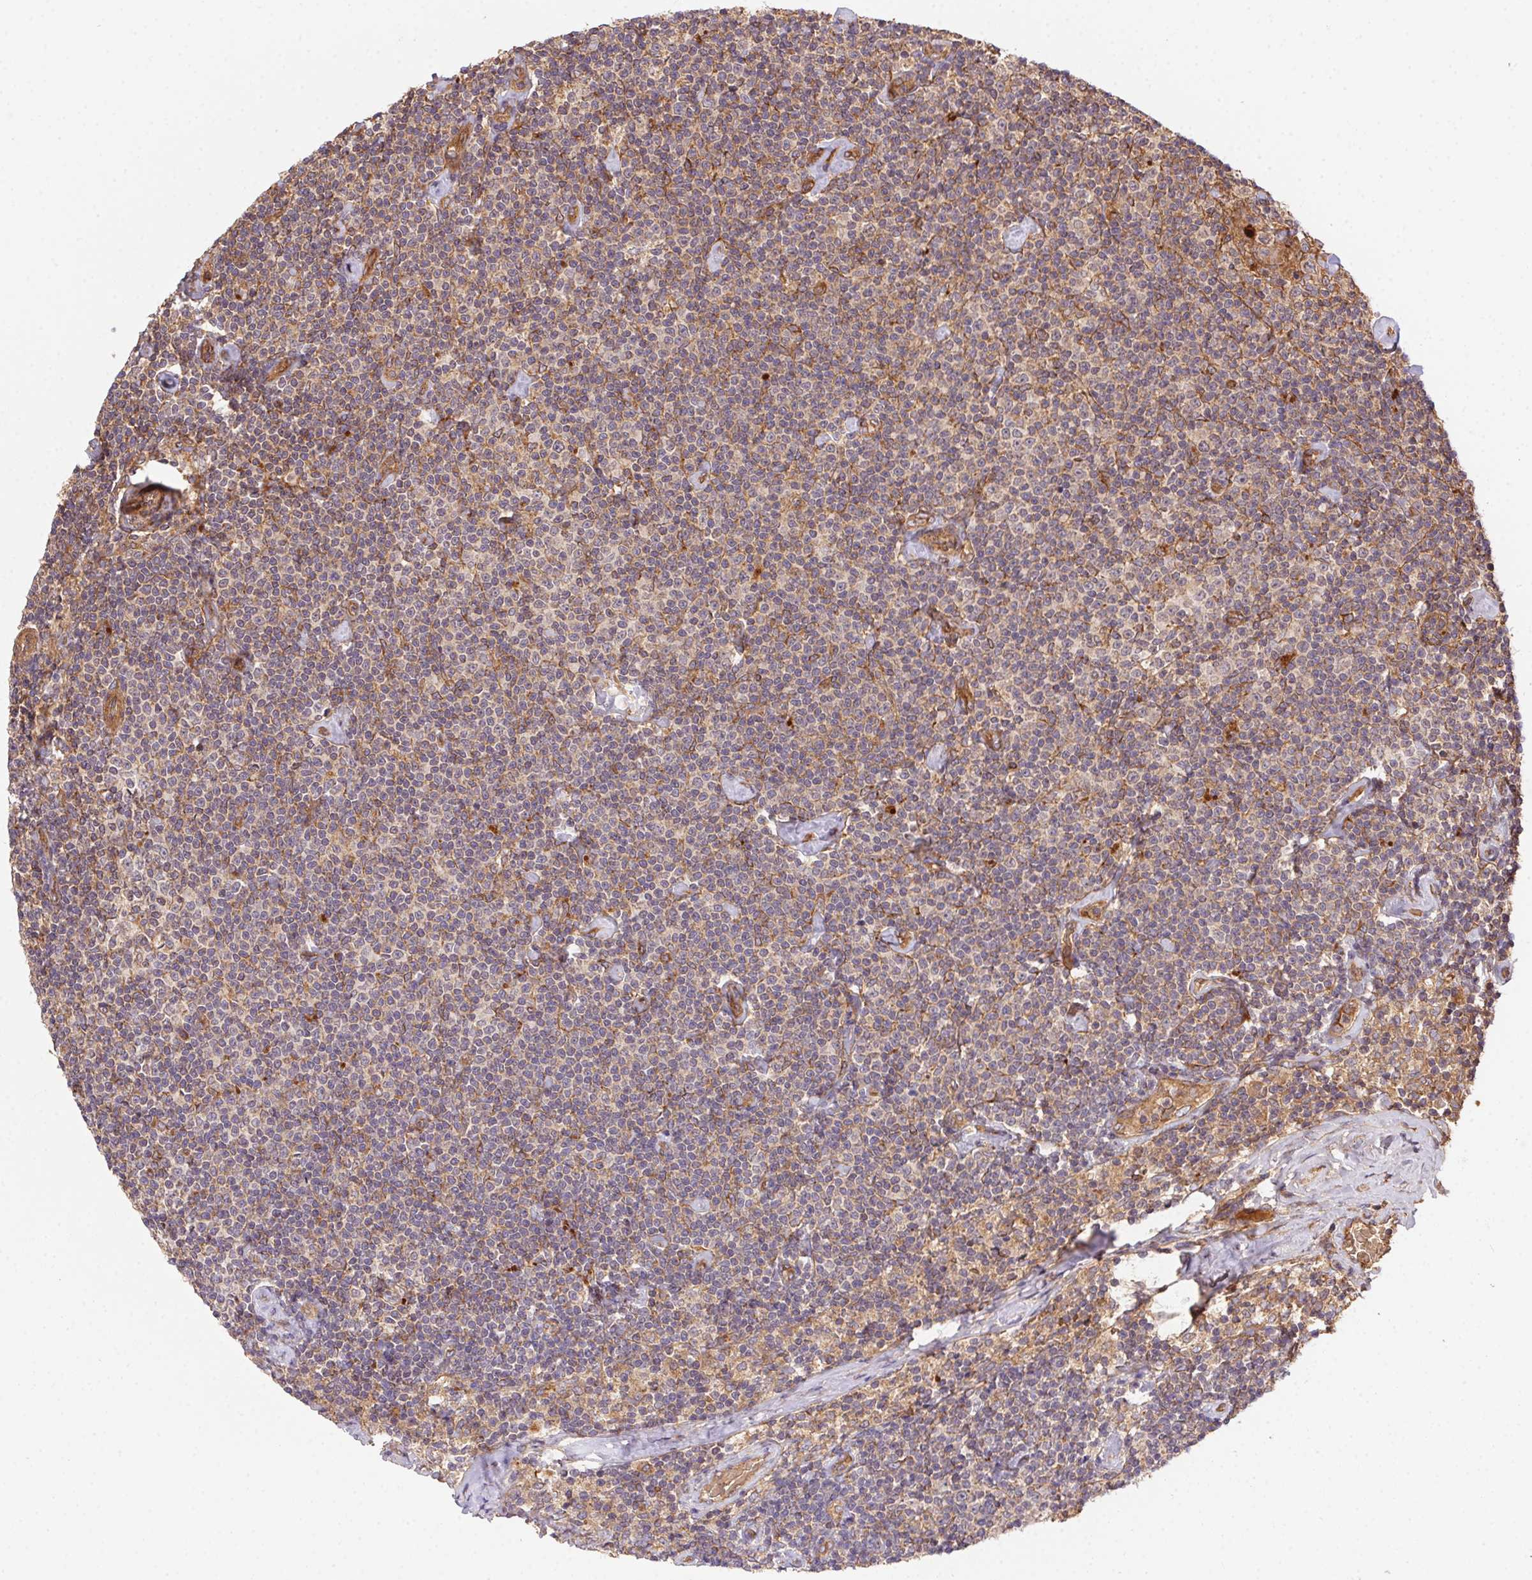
{"staining": {"intensity": "negative", "quantity": "none", "location": "none"}, "tissue": "lymphoma", "cell_type": "Tumor cells", "image_type": "cancer", "snomed": [{"axis": "morphology", "description": "Malignant lymphoma, non-Hodgkin's type, Low grade"}, {"axis": "topography", "description": "Lymph node"}], "caption": "DAB (3,3'-diaminobenzidine) immunohistochemical staining of human malignant lymphoma, non-Hodgkin's type (low-grade) reveals no significant staining in tumor cells.", "gene": "USE1", "patient": {"sex": "male", "age": 81}}